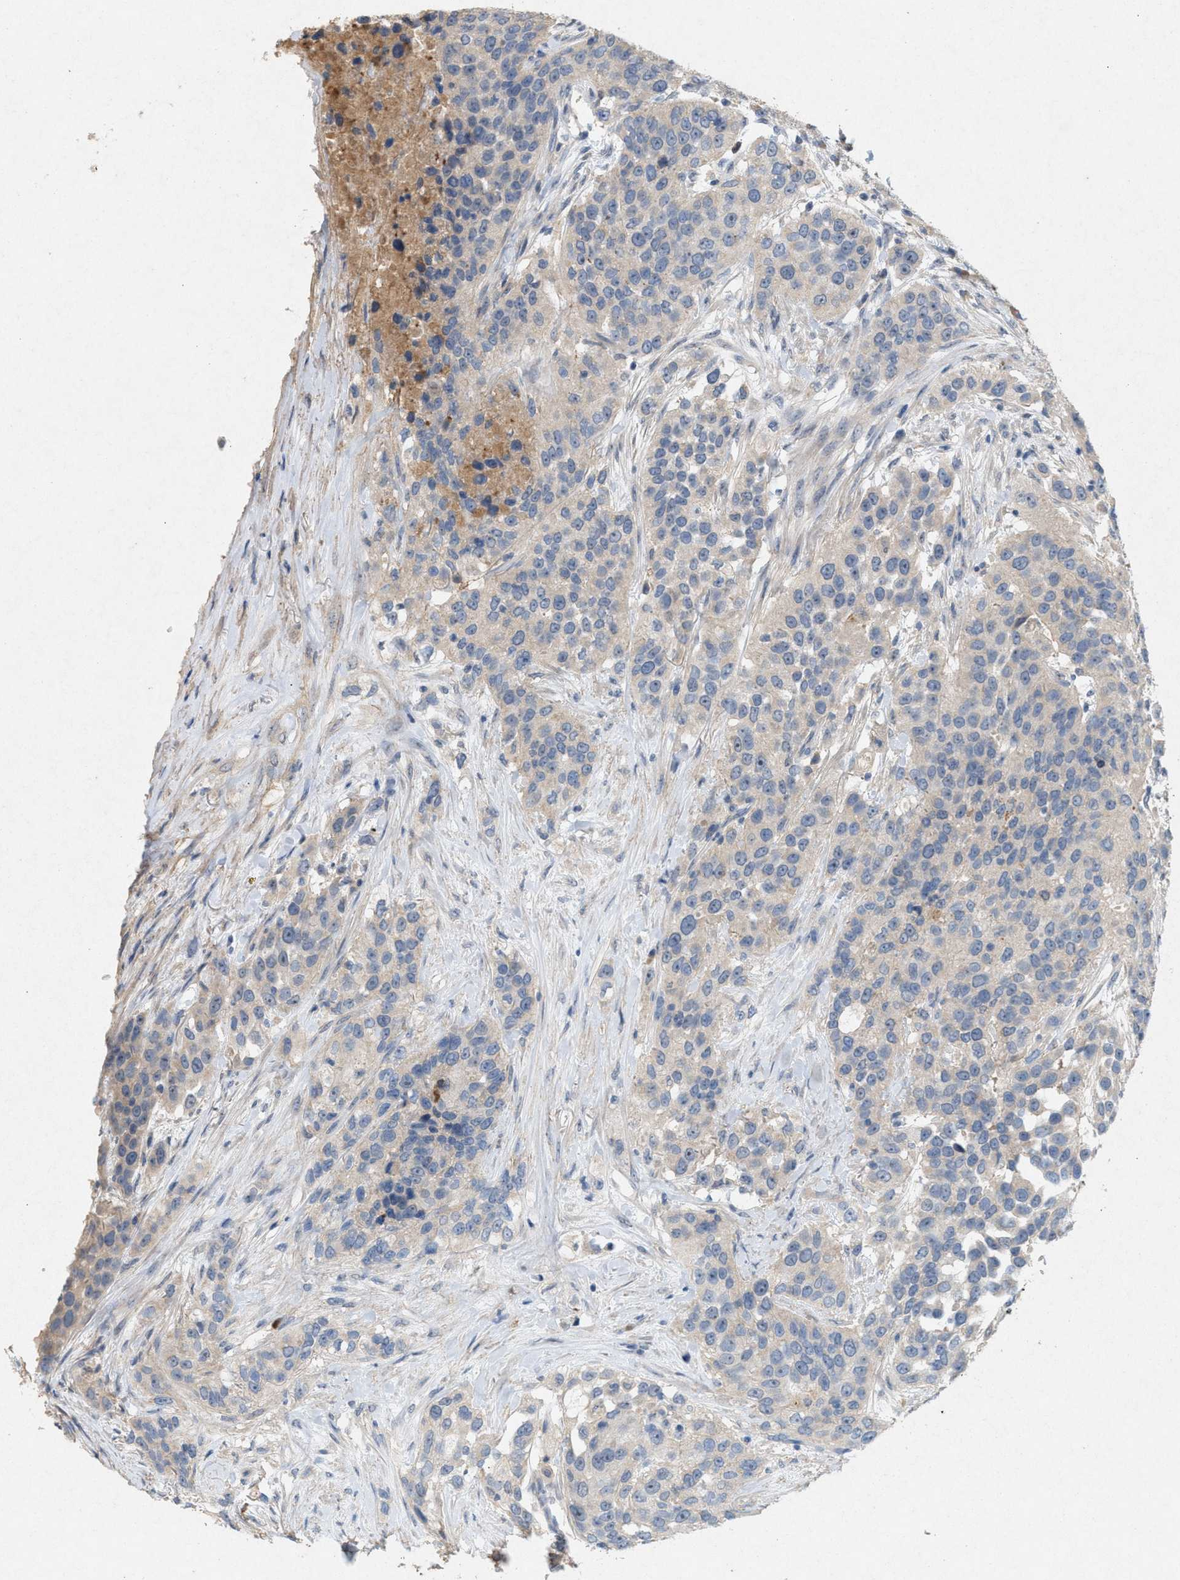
{"staining": {"intensity": "negative", "quantity": "none", "location": "none"}, "tissue": "urothelial cancer", "cell_type": "Tumor cells", "image_type": "cancer", "snomed": [{"axis": "morphology", "description": "Urothelial carcinoma, High grade"}, {"axis": "topography", "description": "Urinary bladder"}], "caption": "Micrograph shows no protein staining in tumor cells of urothelial cancer tissue.", "gene": "DCAF7", "patient": {"sex": "female", "age": 80}}